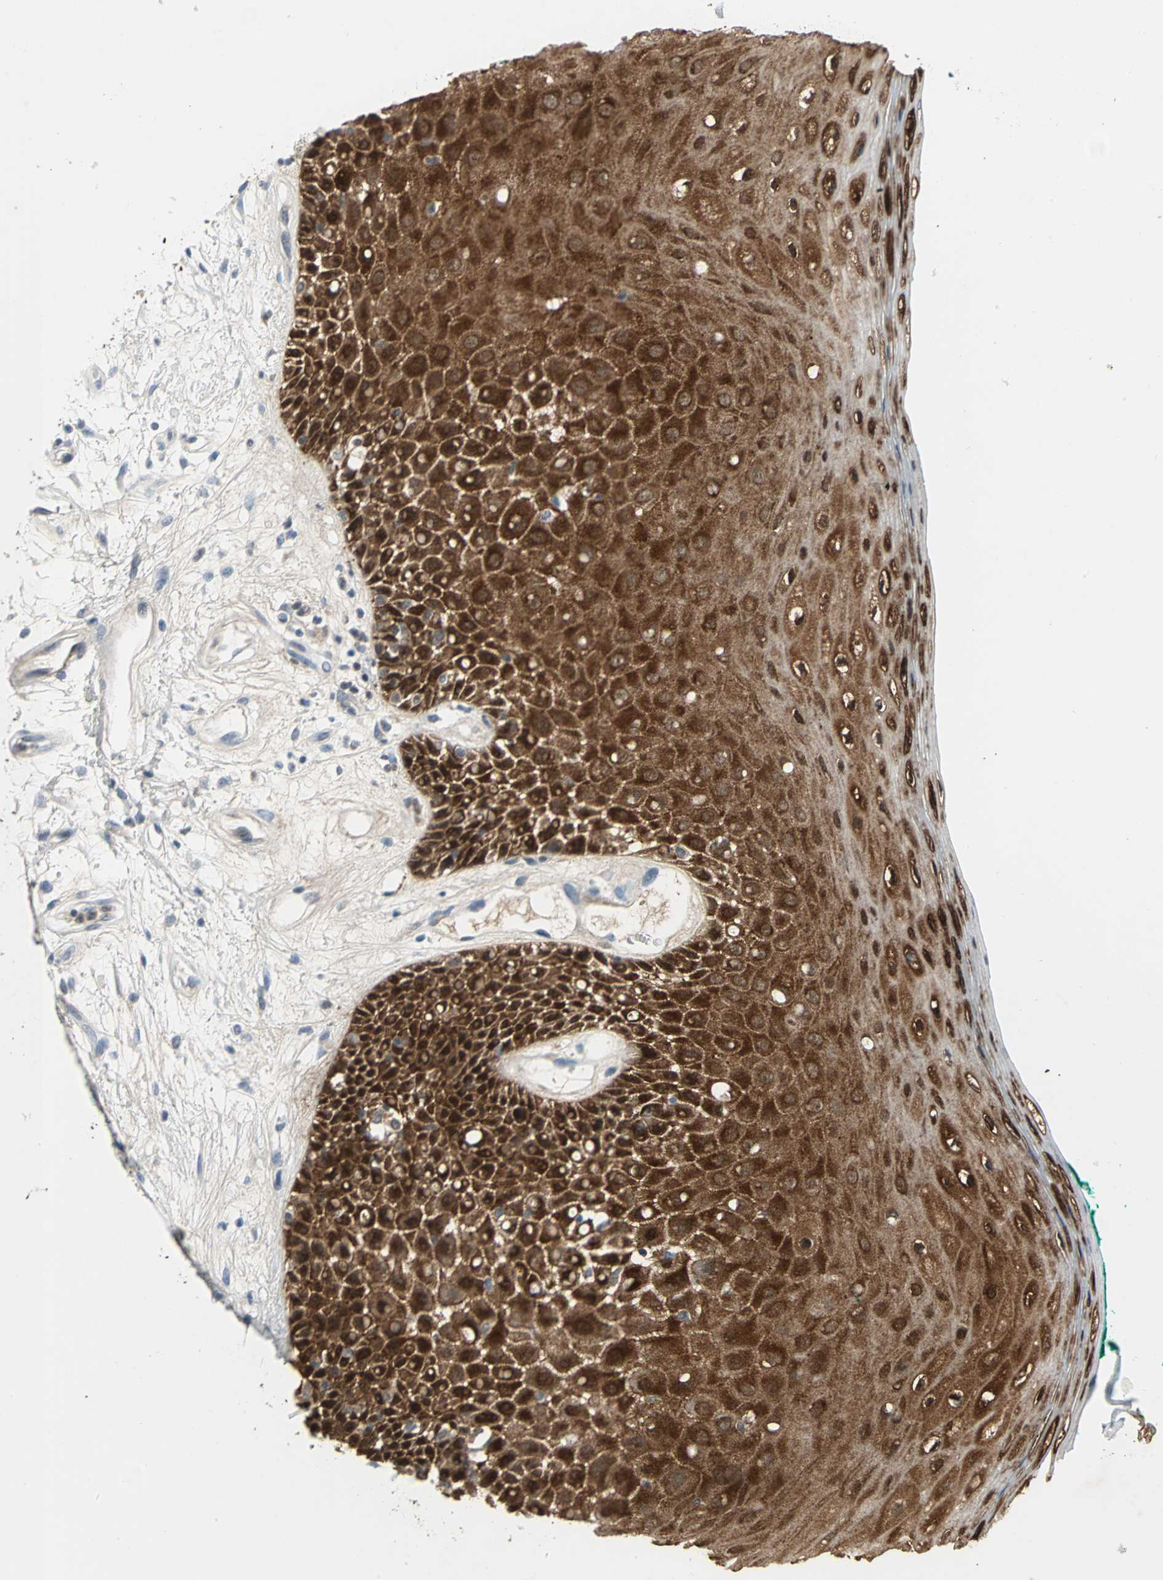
{"staining": {"intensity": "strong", "quantity": ">75%", "location": "cytoplasmic/membranous,nuclear"}, "tissue": "oral mucosa", "cell_type": "Squamous epithelial cells", "image_type": "normal", "snomed": [{"axis": "morphology", "description": "Normal tissue, NOS"}, {"axis": "morphology", "description": "Squamous cell carcinoma, NOS"}, {"axis": "topography", "description": "Skeletal muscle"}, {"axis": "topography", "description": "Oral tissue"}, {"axis": "topography", "description": "Head-Neck"}], "caption": "A brown stain labels strong cytoplasmic/membranous,nuclear positivity of a protein in squamous epithelial cells of benign oral mucosa. The staining was performed using DAB, with brown indicating positive protein expression. Nuclei are stained blue with hematoxylin.", "gene": "SFN", "patient": {"sex": "female", "age": 84}}